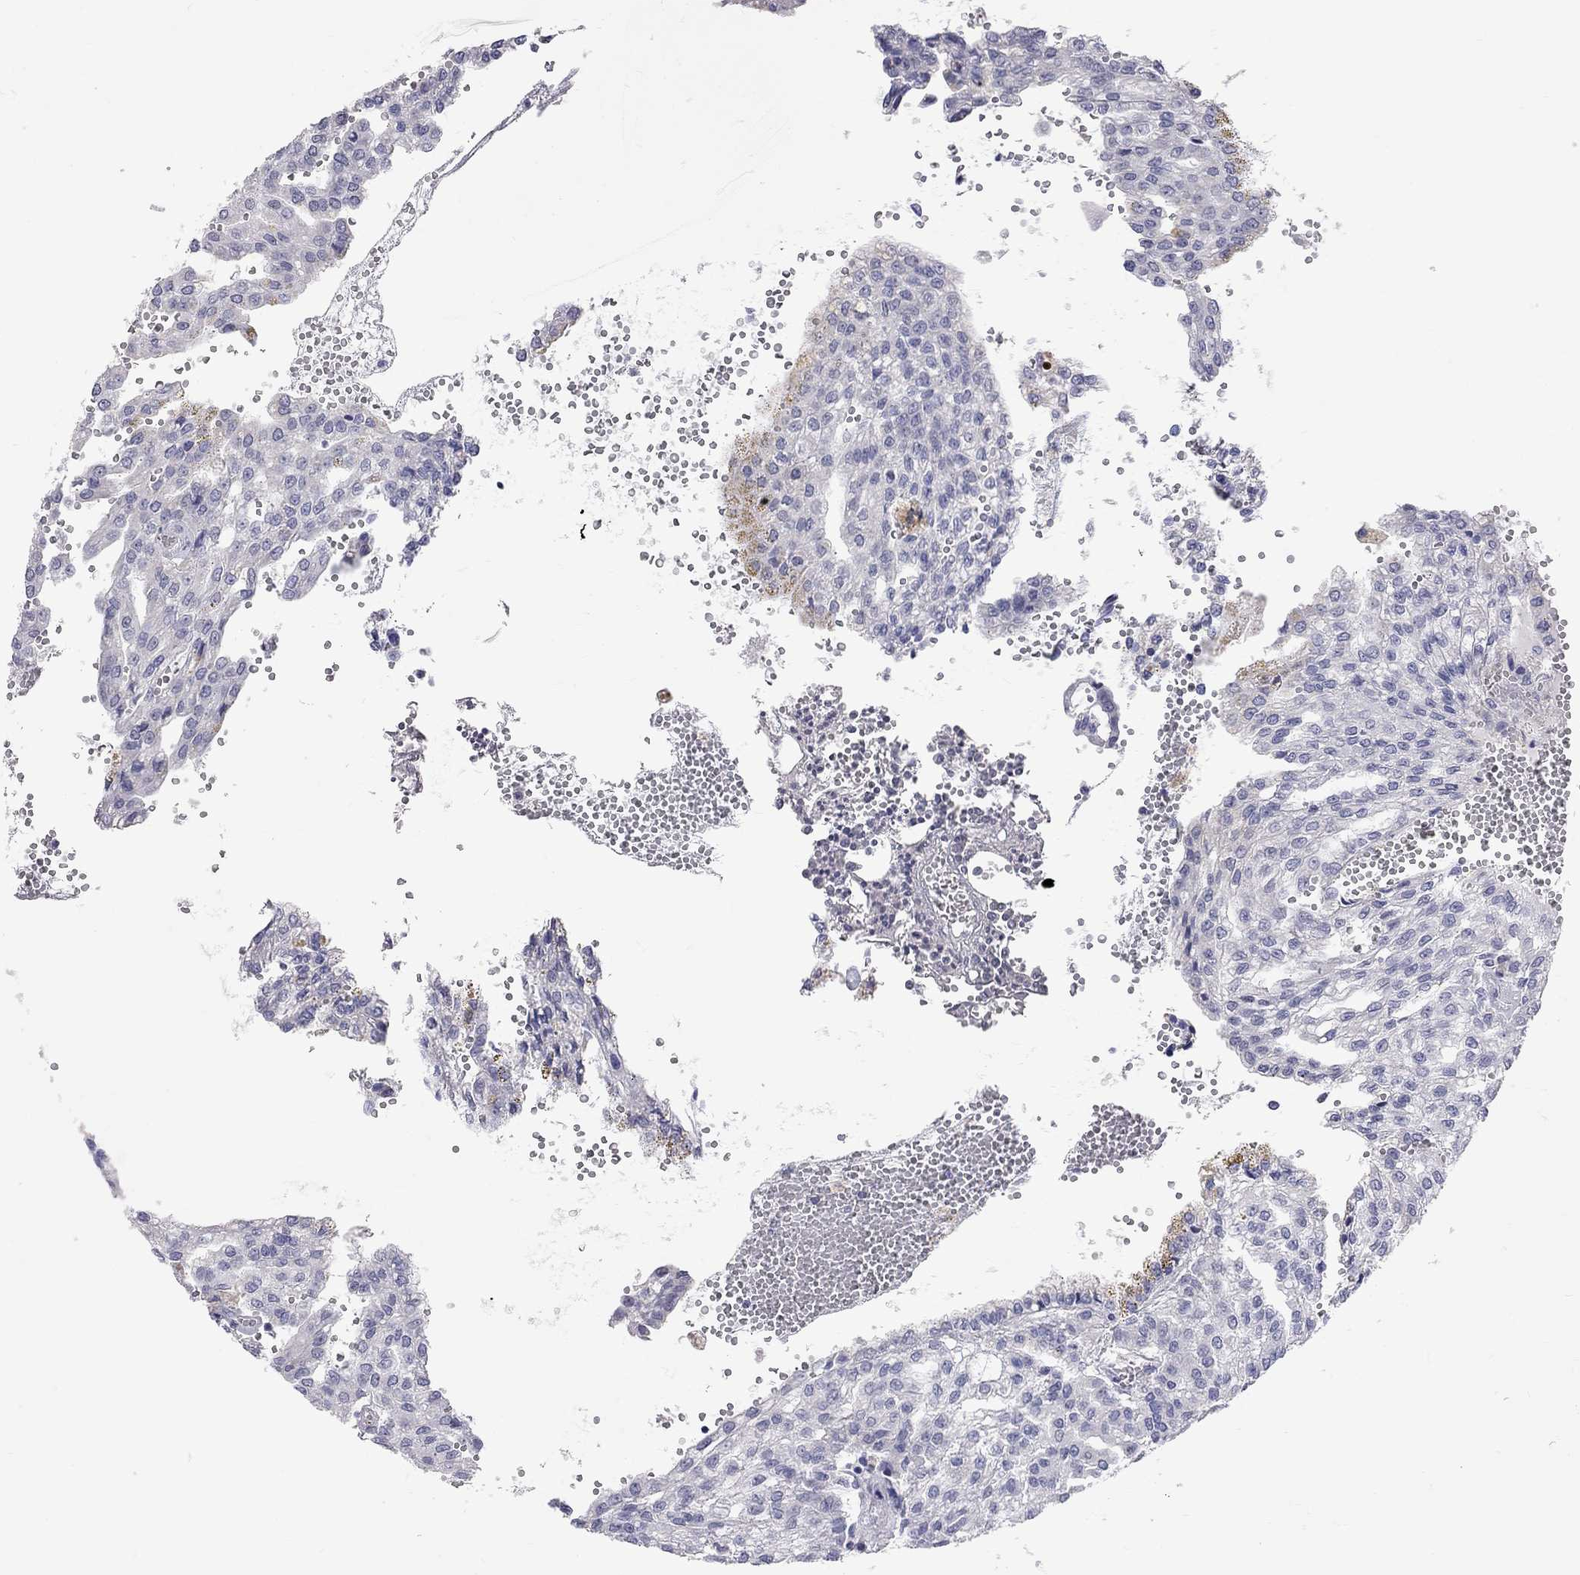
{"staining": {"intensity": "negative", "quantity": "none", "location": "none"}, "tissue": "renal cancer", "cell_type": "Tumor cells", "image_type": "cancer", "snomed": [{"axis": "morphology", "description": "Adenocarcinoma, NOS"}, {"axis": "topography", "description": "Kidney"}], "caption": "Human renal cancer (adenocarcinoma) stained for a protein using immunohistochemistry (IHC) demonstrates no positivity in tumor cells.", "gene": "OPRK1", "patient": {"sex": "male", "age": 63}}